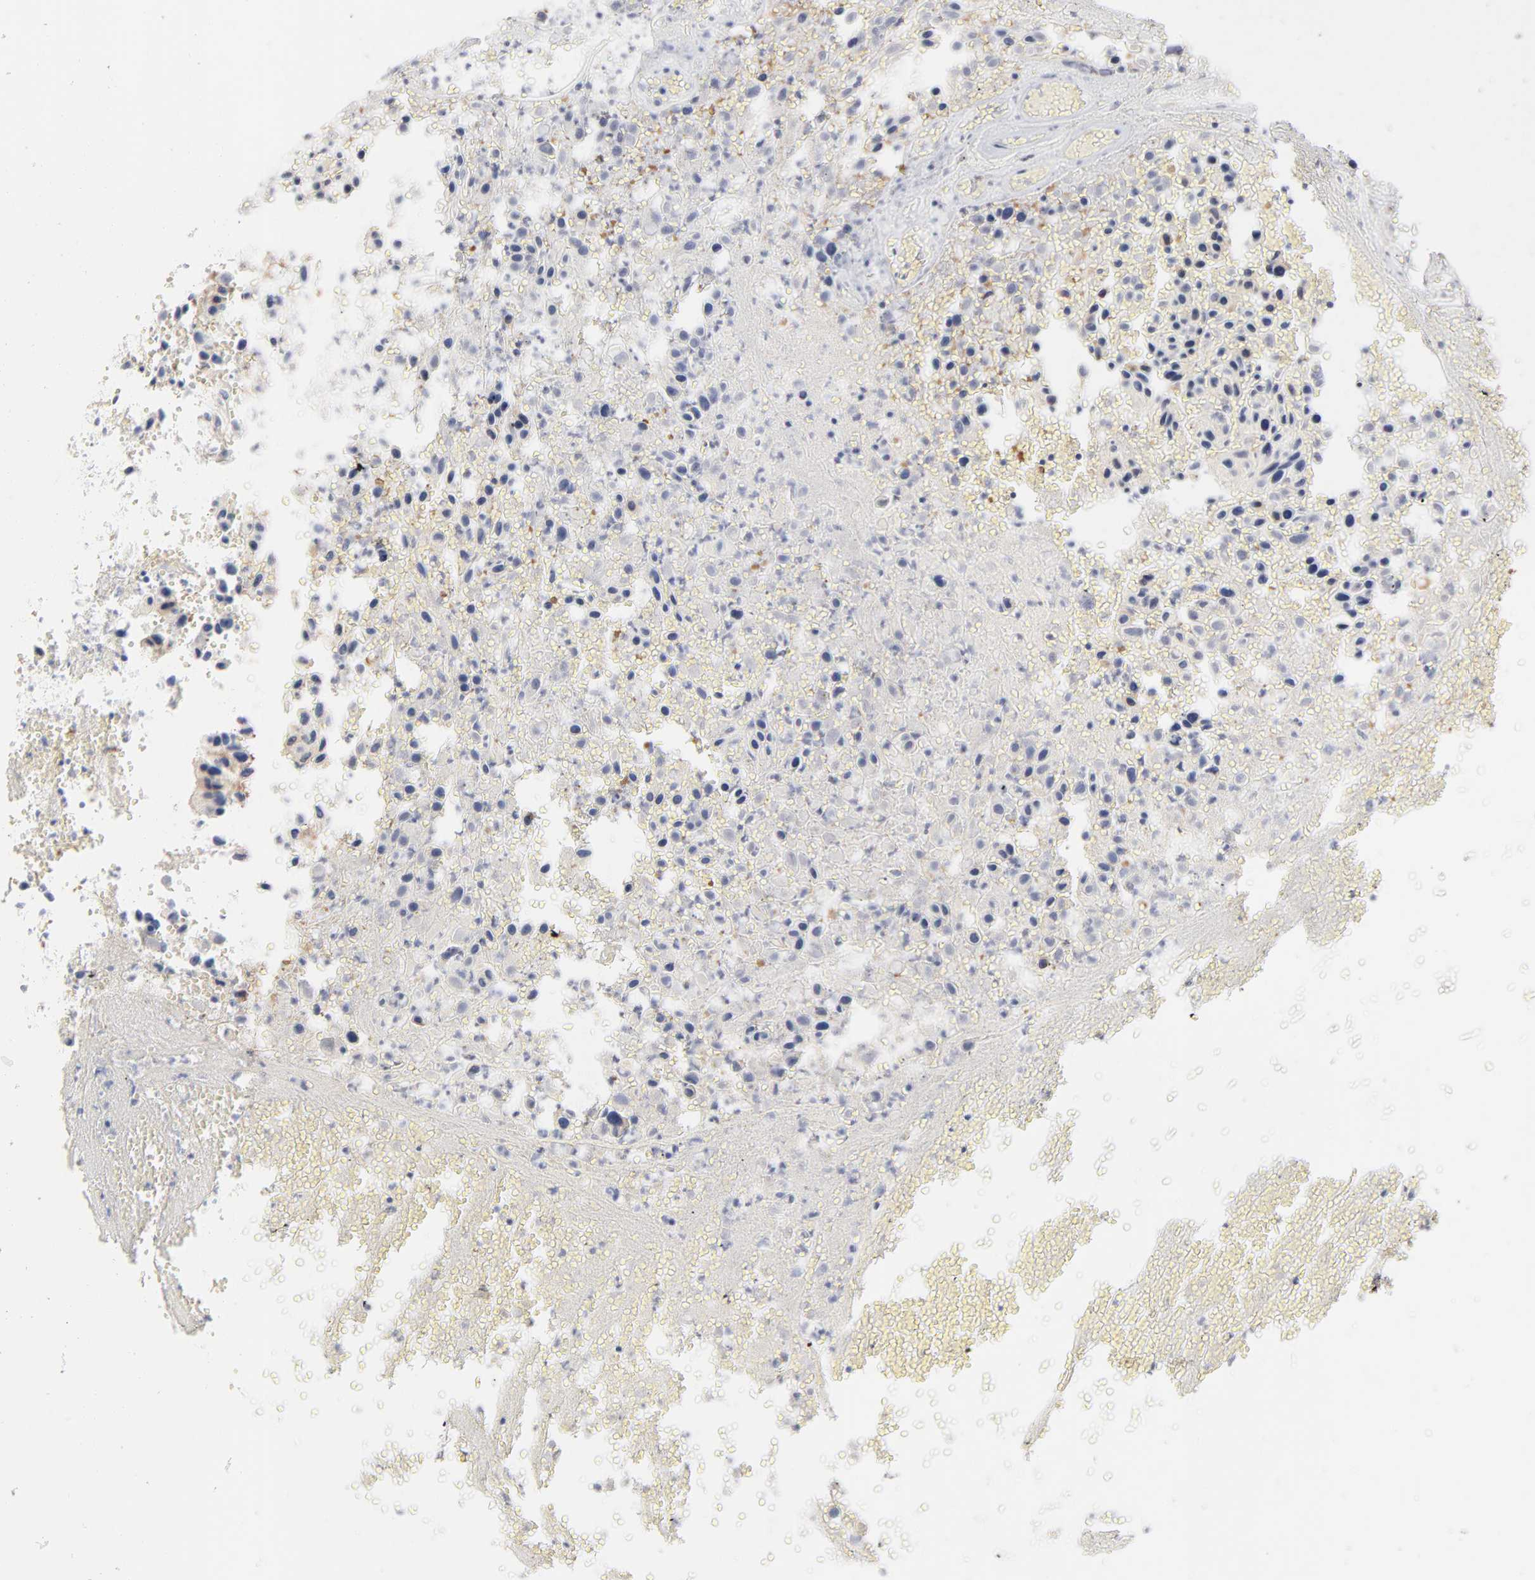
{"staining": {"intensity": "weak", "quantity": ">75%", "location": "cytoplasmic/membranous"}, "tissue": "urothelial cancer", "cell_type": "Tumor cells", "image_type": "cancer", "snomed": [{"axis": "morphology", "description": "Urothelial carcinoma, High grade"}, {"axis": "topography", "description": "Urinary bladder"}], "caption": "High-grade urothelial carcinoma was stained to show a protein in brown. There is low levels of weak cytoplasmic/membranous expression in about >75% of tumor cells.", "gene": "DNAL4", "patient": {"sex": "male", "age": 66}}